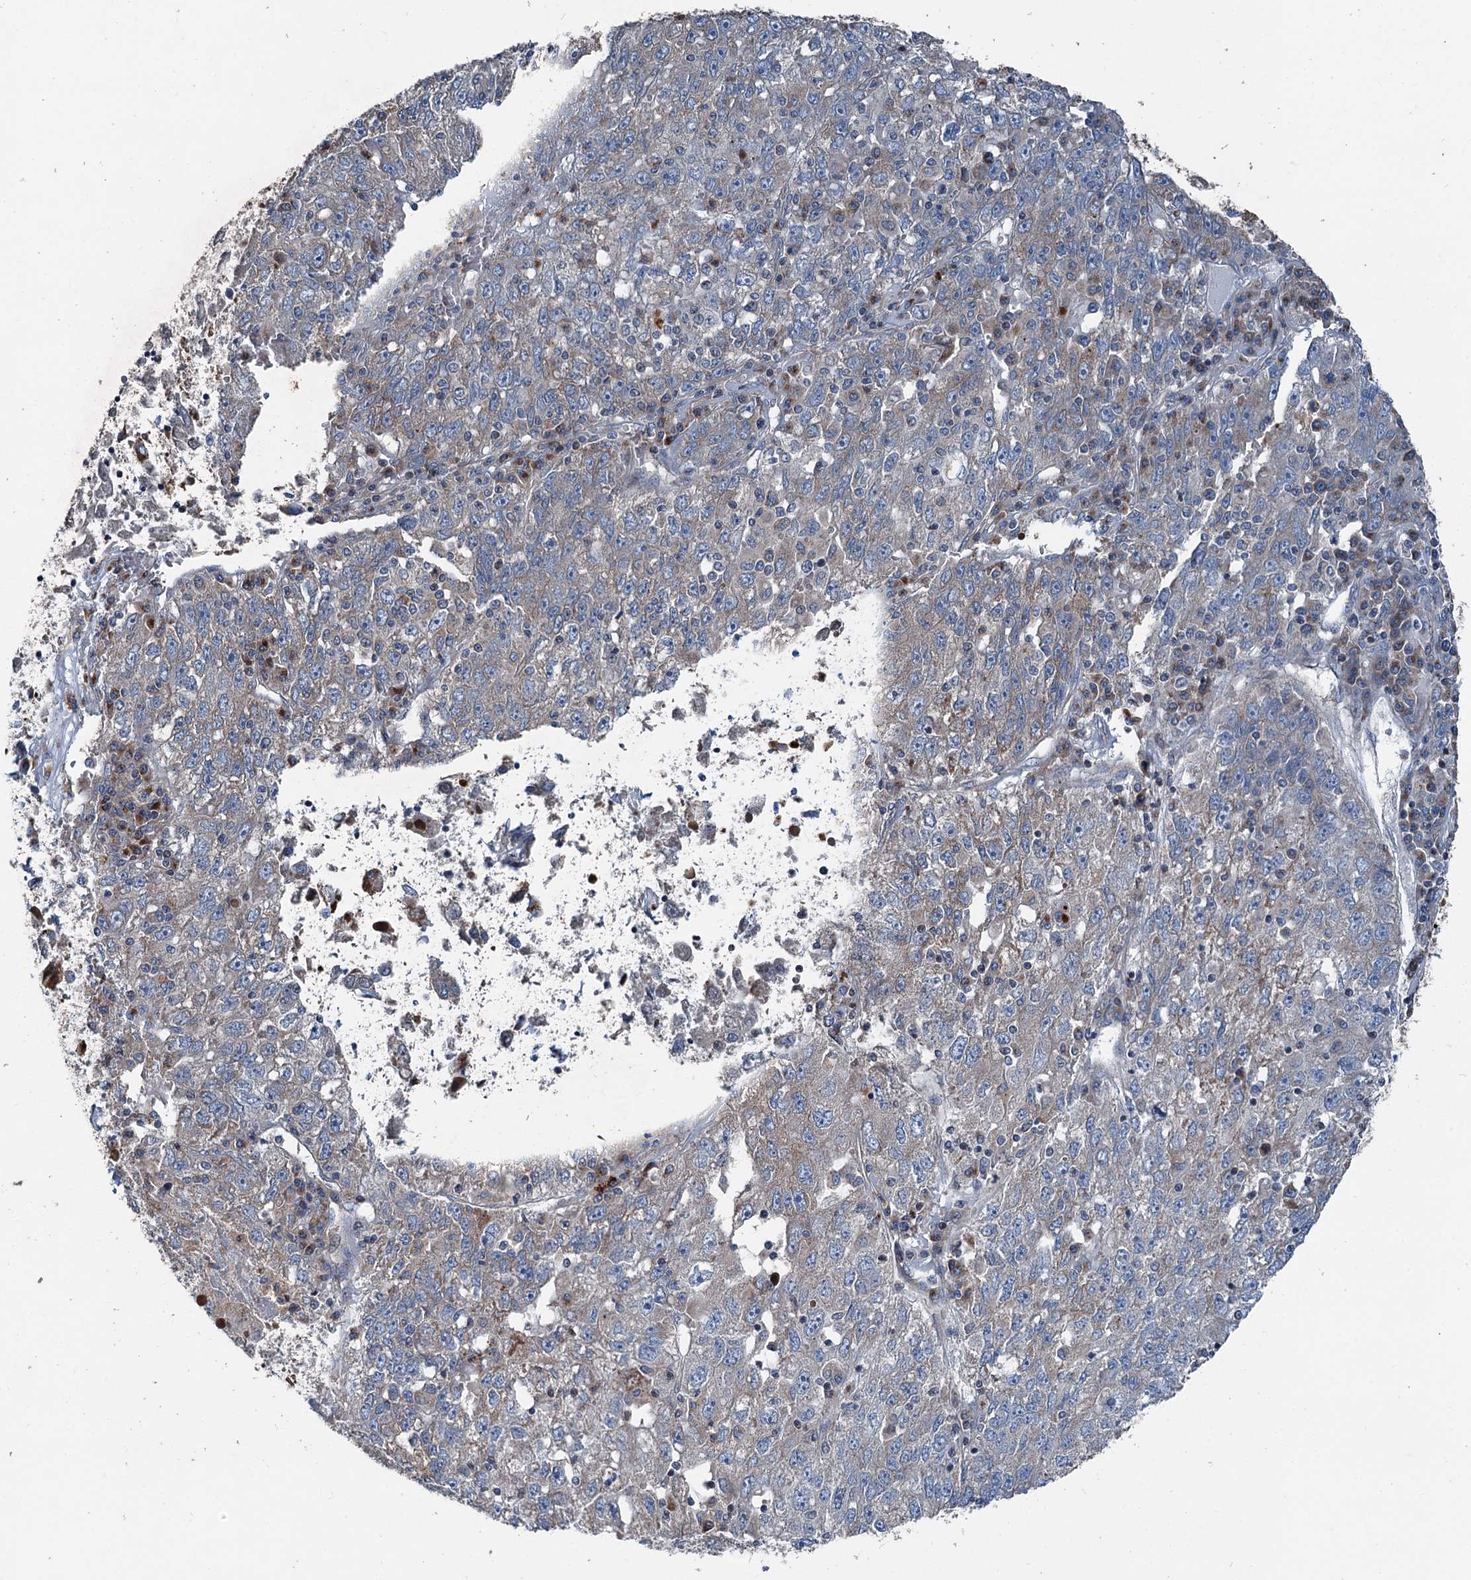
{"staining": {"intensity": "weak", "quantity": "<25%", "location": "cytoplasmic/membranous"}, "tissue": "liver cancer", "cell_type": "Tumor cells", "image_type": "cancer", "snomed": [{"axis": "morphology", "description": "Carcinoma, Hepatocellular, NOS"}, {"axis": "topography", "description": "Liver"}], "caption": "IHC histopathology image of liver cancer (hepatocellular carcinoma) stained for a protein (brown), which exhibits no staining in tumor cells.", "gene": "RUFY1", "patient": {"sex": "male", "age": 49}}